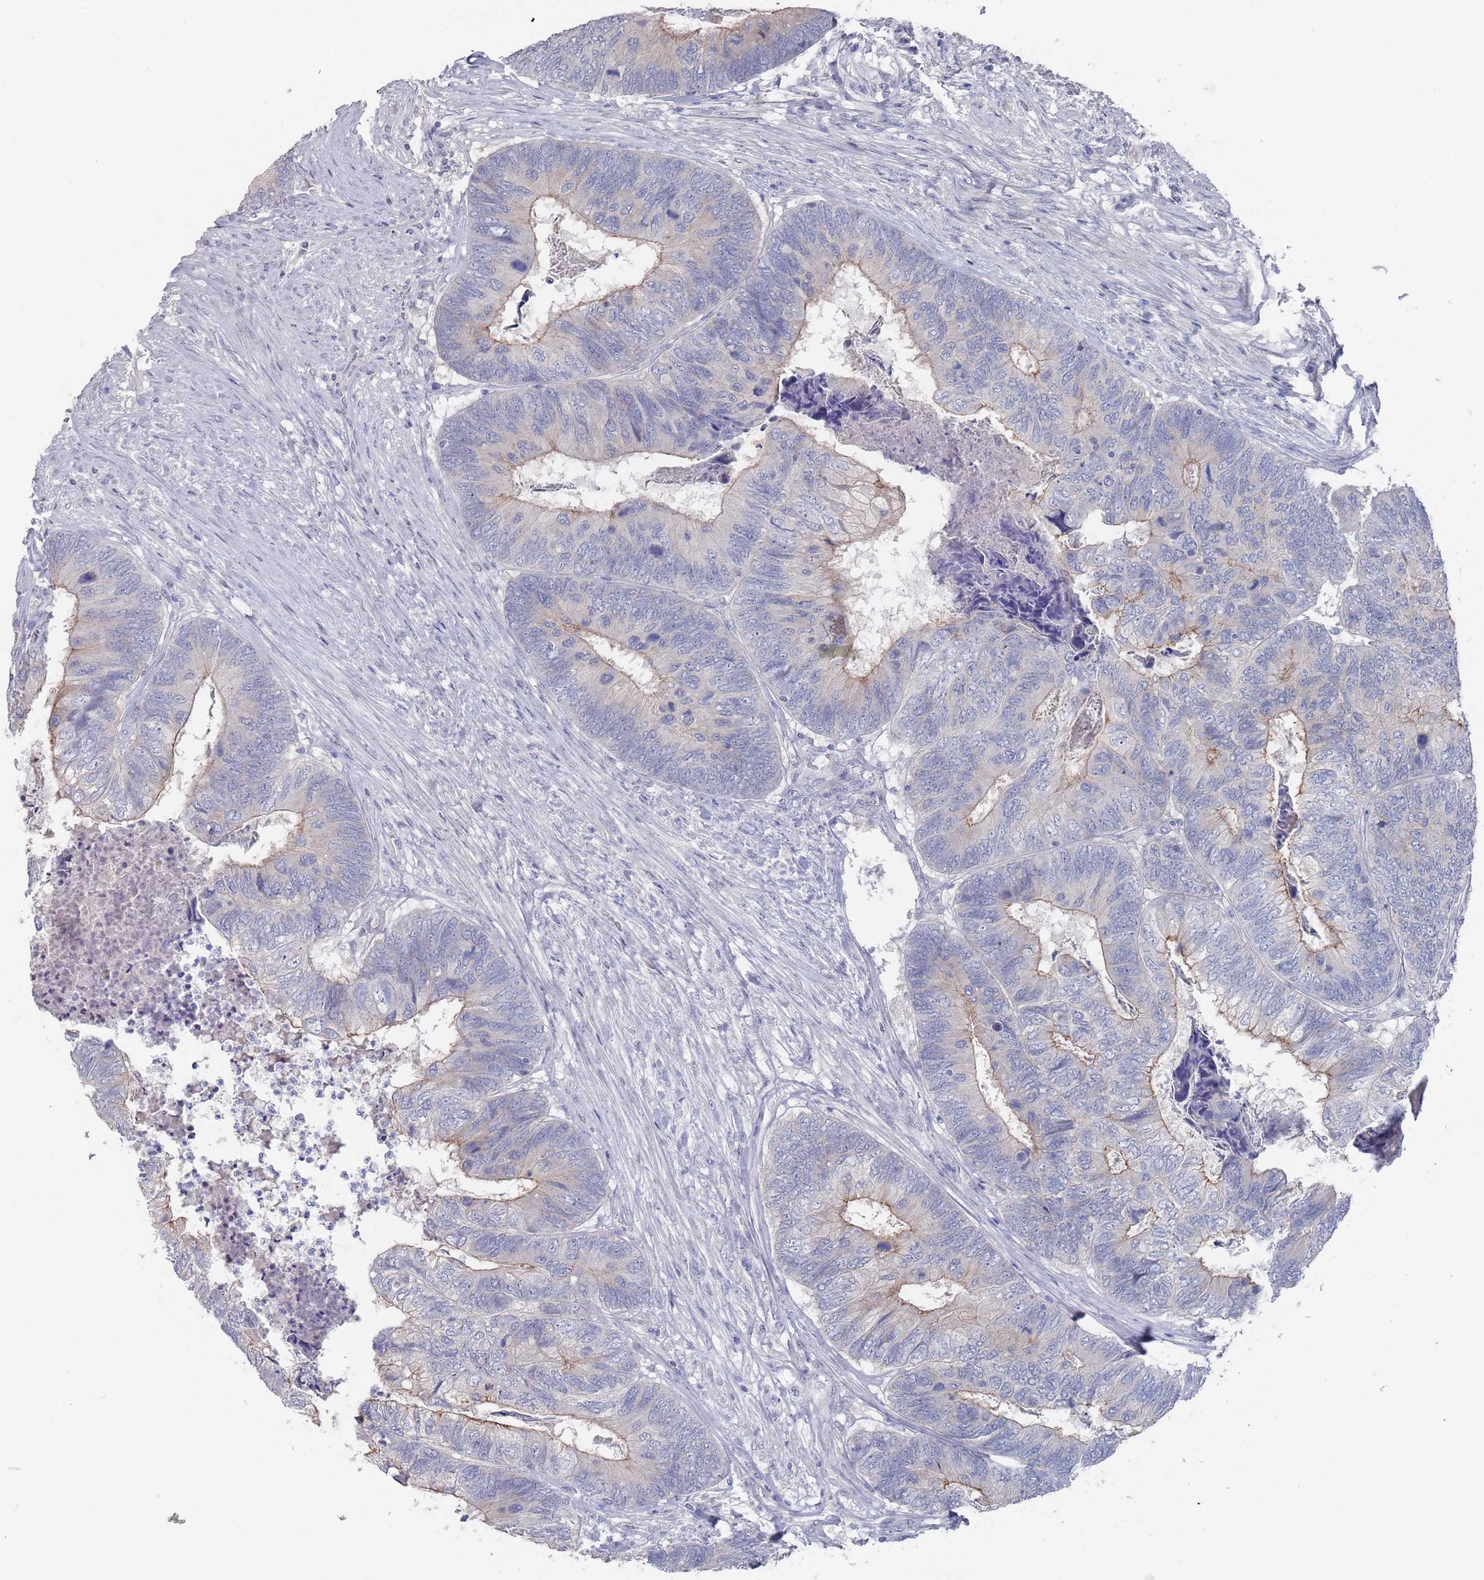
{"staining": {"intensity": "moderate", "quantity": "25%-75%", "location": "cytoplasmic/membranous"}, "tissue": "colorectal cancer", "cell_type": "Tumor cells", "image_type": "cancer", "snomed": [{"axis": "morphology", "description": "Adenocarcinoma, NOS"}, {"axis": "topography", "description": "Colon"}], "caption": "Brown immunohistochemical staining in human colorectal cancer (adenocarcinoma) demonstrates moderate cytoplasmic/membranous positivity in approximately 25%-75% of tumor cells. (DAB IHC, brown staining for protein, blue staining for nuclei).", "gene": "PROM2", "patient": {"sex": "female", "age": 67}}